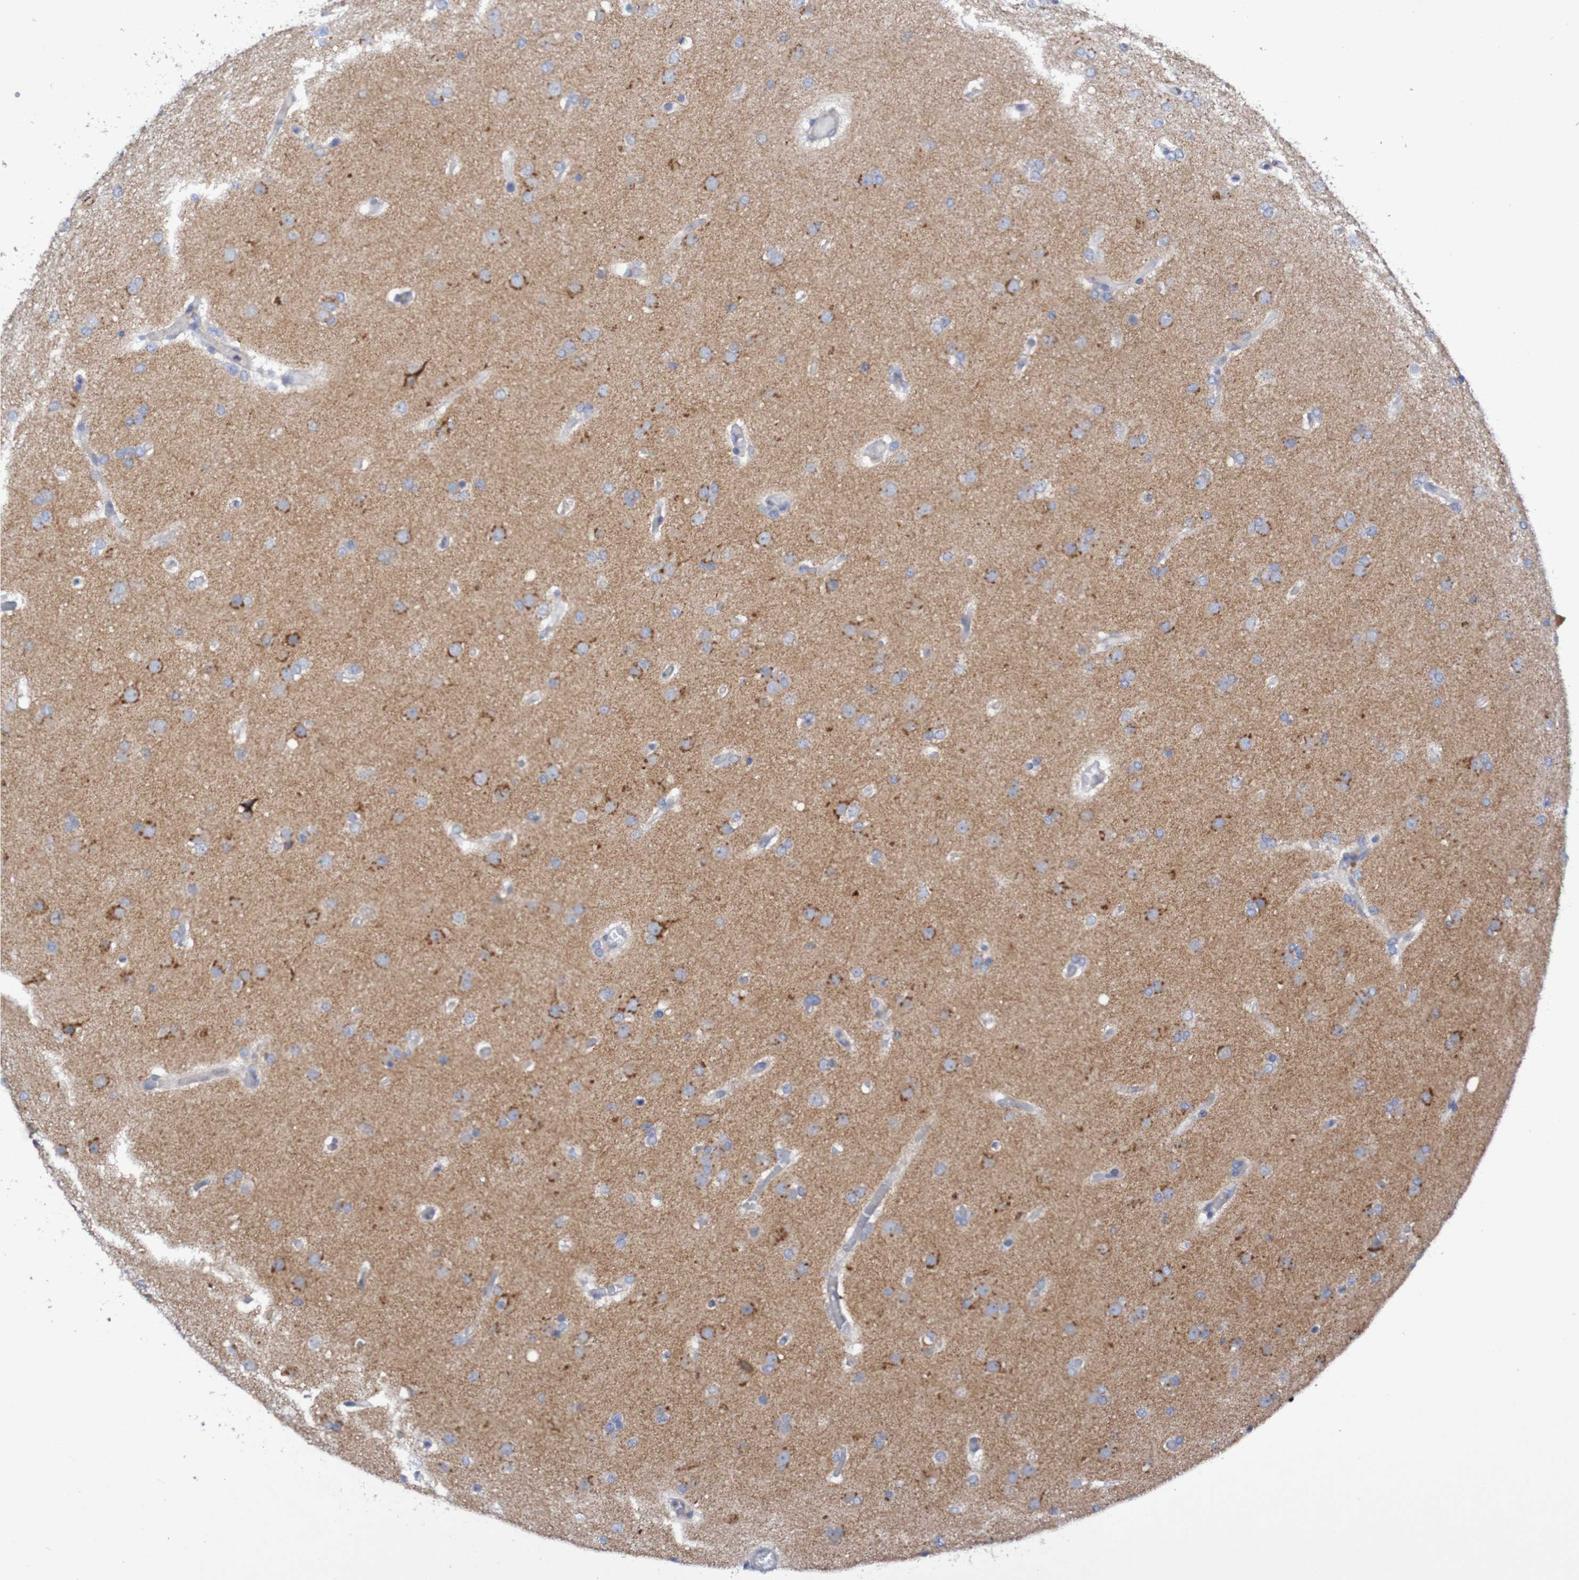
{"staining": {"intensity": "moderate", "quantity": "25%-75%", "location": "cytoplasmic/membranous"}, "tissue": "glioma", "cell_type": "Tumor cells", "image_type": "cancer", "snomed": [{"axis": "morphology", "description": "Glioma, malignant, High grade"}, {"axis": "topography", "description": "Cerebral cortex"}], "caption": "Protein staining exhibits moderate cytoplasmic/membranous expression in approximately 25%-75% of tumor cells in malignant glioma (high-grade). (IHC, brightfield microscopy, high magnification).", "gene": "LMBRD2", "patient": {"sex": "female", "age": 36}}